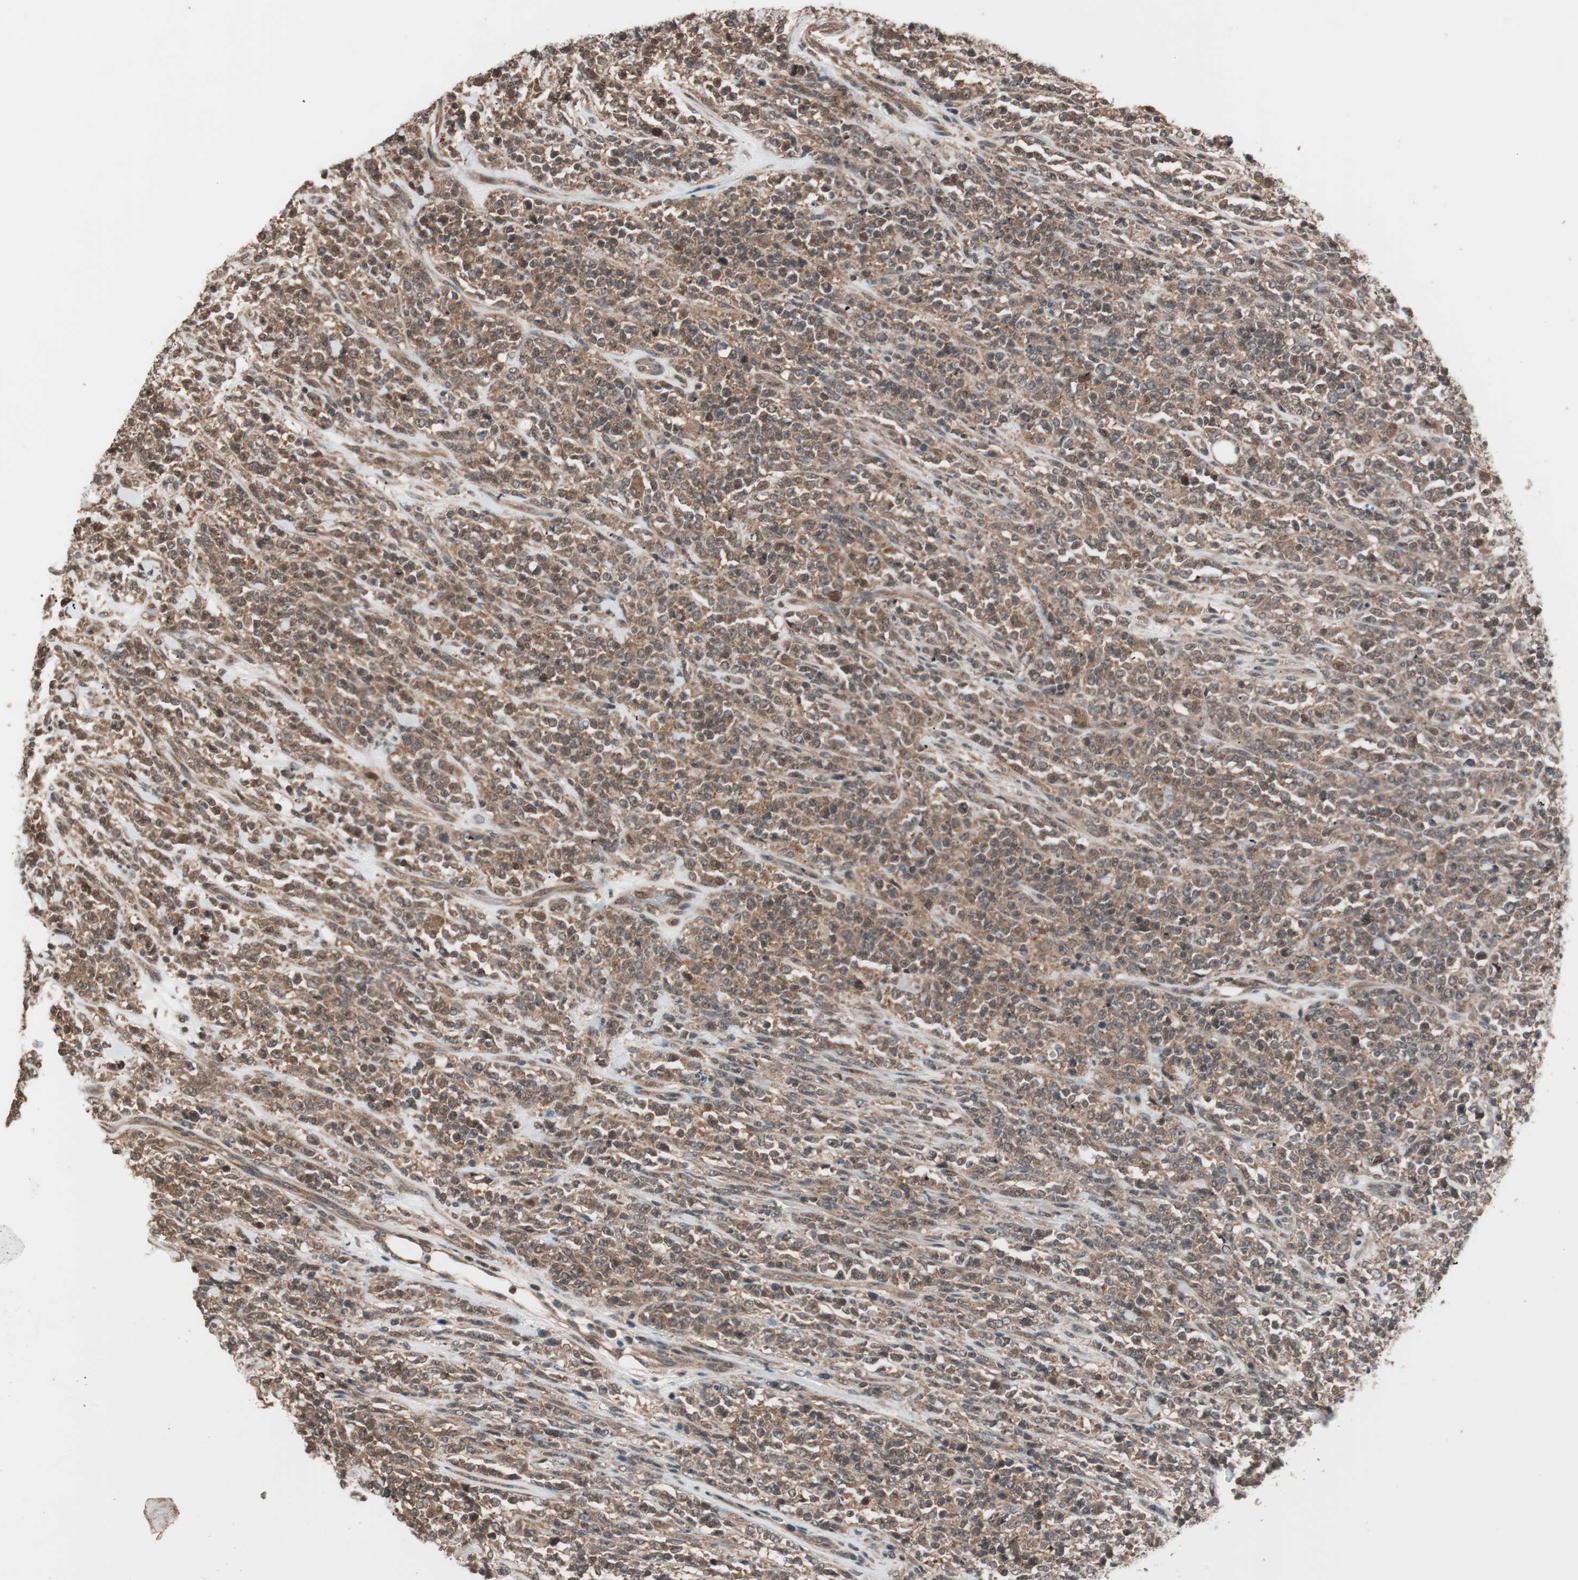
{"staining": {"intensity": "moderate", "quantity": ">75%", "location": "cytoplasmic/membranous"}, "tissue": "lymphoma", "cell_type": "Tumor cells", "image_type": "cancer", "snomed": [{"axis": "morphology", "description": "Malignant lymphoma, non-Hodgkin's type, High grade"}, {"axis": "topography", "description": "Soft tissue"}], "caption": "Protein expression analysis of human malignant lymphoma, non-Hodgkin's type (high-grade) reveals moderate cytoplasmic/membranous positivity in about >75% of tumor cells.", "gene": "FBXO5", "patient": {"sex": "male", "age": 18}}